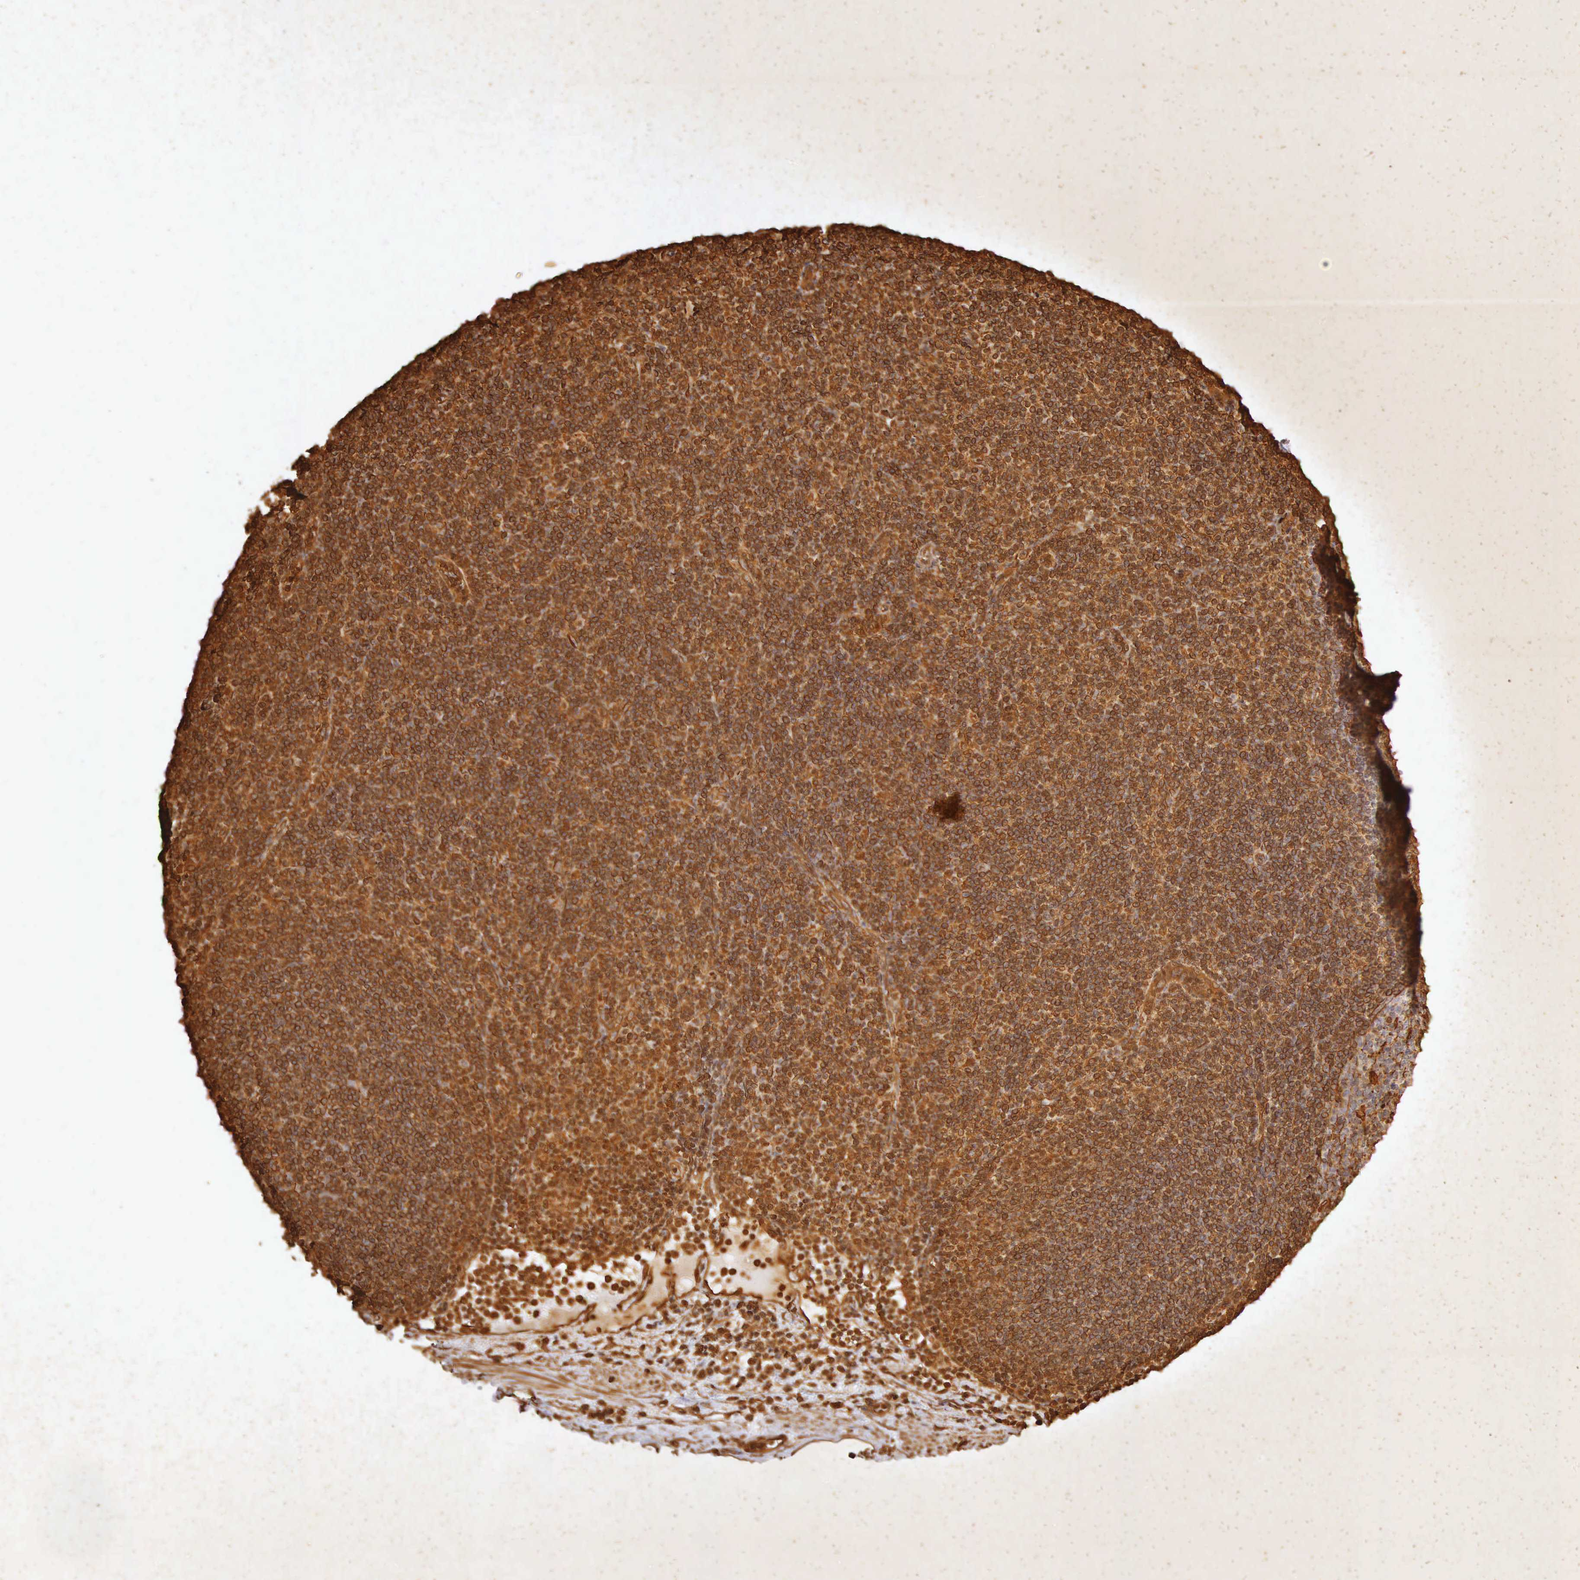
{"staining": {"intensity": "strong", "quantity": ">75%", "location": "cytoplasmic/membranous"}, "tissue": "lymph node", "cell_type": "Germinal center cells", "image_type": "normal", "snomed": [{"axis": "morphology", "description": "Normal tissue, NOS"}, {"axis": "topography", "description": "Lymph node"}], "caption": "Unremarkable lymph node was stained to show a protein in brown. There is high levels of strong cytoplasmic/membranous expression in approximately >75% of germinal center cells. The staining is performed using DAB (3,3'-diaminobenzidine) brown chromogen to label protein expression. The nuclei are counter-stained blue using hematoxylin.", "gene": "VIM", "patient": {"sex": "female", "age": 53}}